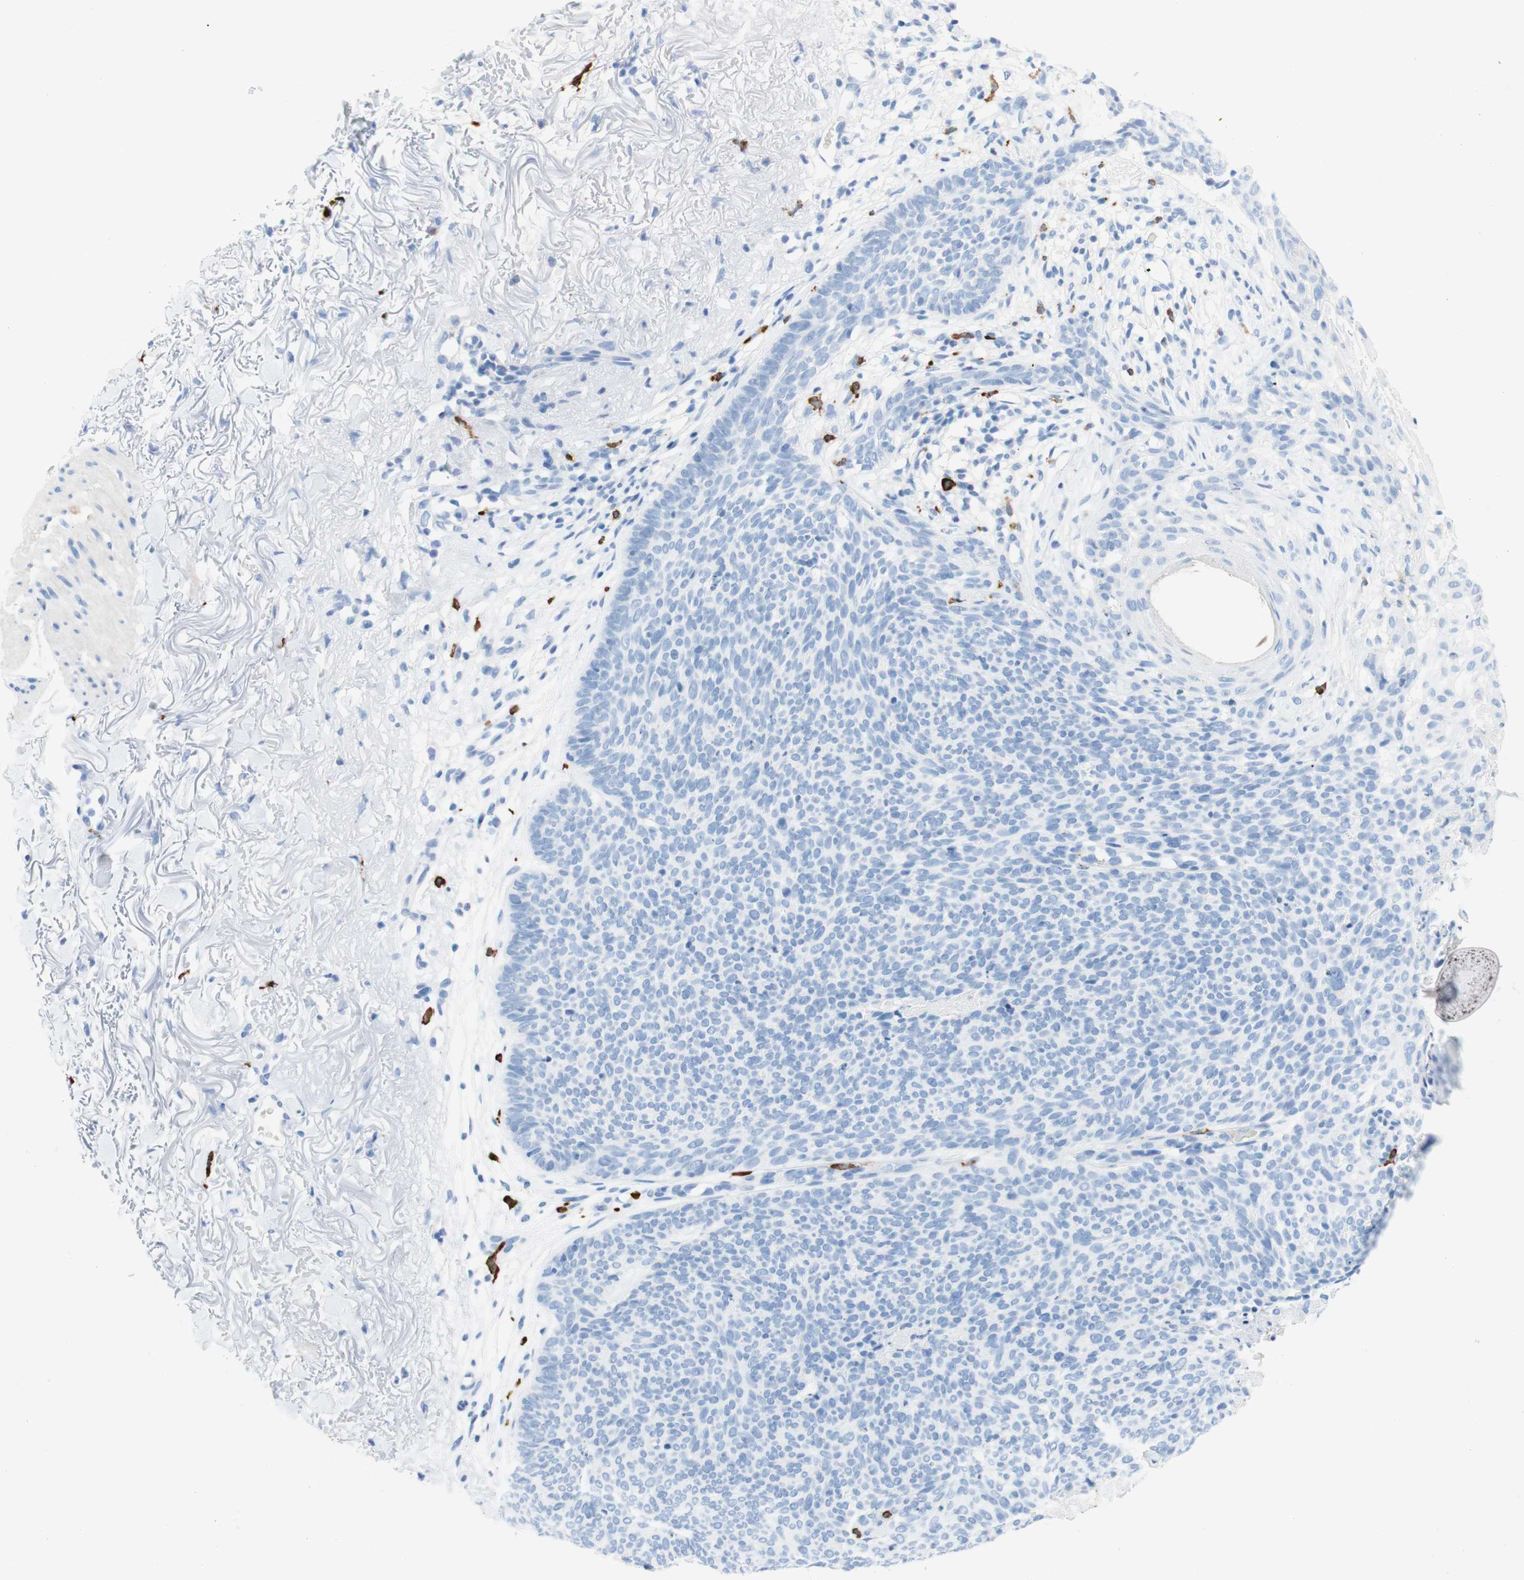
{"staining": {"intensity": "negative", "quantity": "none", "location": "none"}, "tissue": "skin cancer", "cell_type": "Tumor cells", "image_type": "cancer", "snomed": [{"axis": "morphology", "description": "Normal tissue, NOS"}, {"axis": "morphology", "description": "Basal cell carcinoma"}, {"axis": "topography", "description": "Skin"}], "caption": "Protein analysis of skin basal cell carcinoma reveals no significant positivity in tumor cells. (DAB immunohistochemistry (IHC) with hematoxylin counter stain).", "gene": "CEACAM1", "patient": {"sex": "female", "age": 70}}